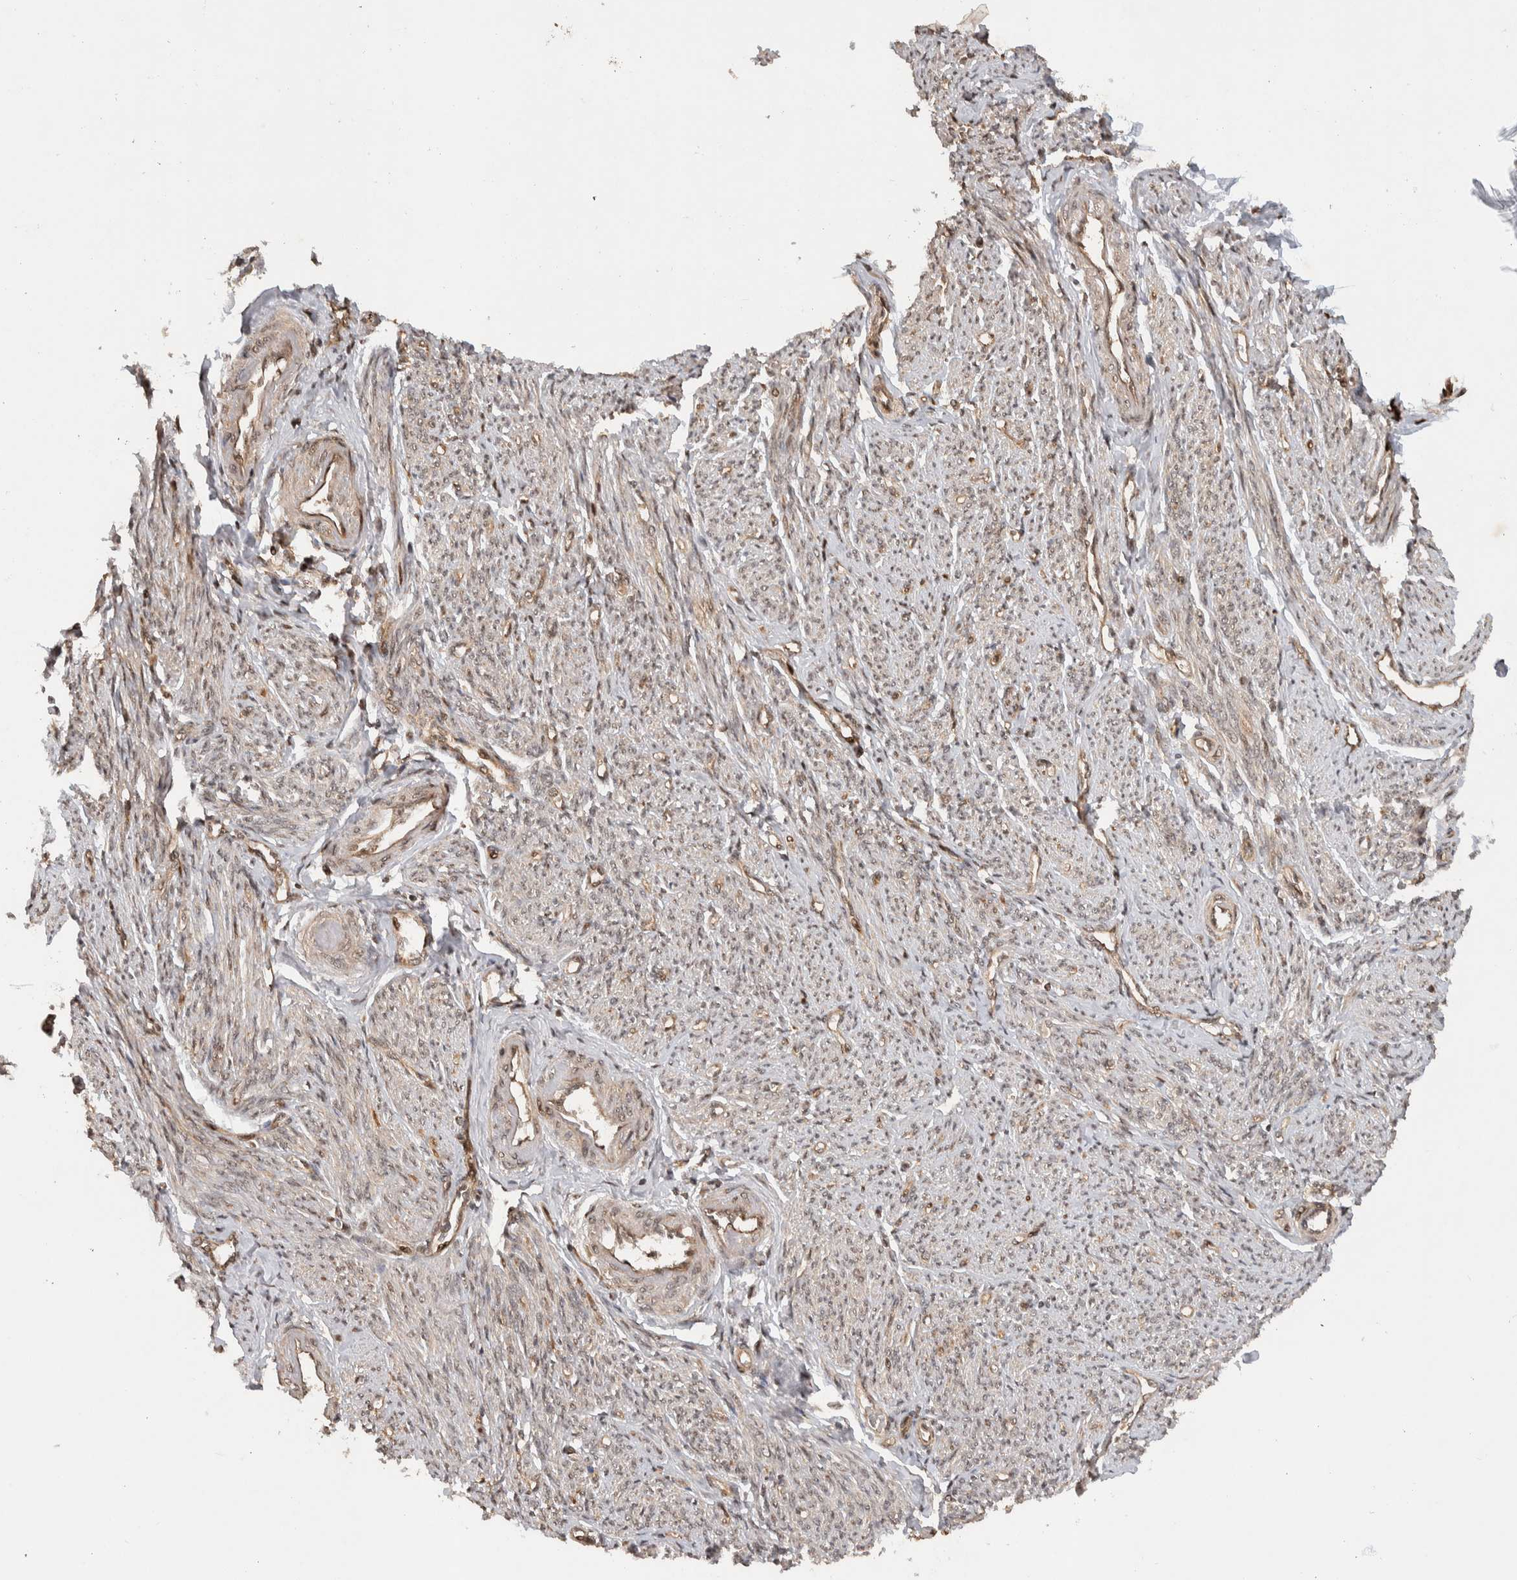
{"staining": {"intensity": "moderate", "quantity": "<25%", "location": "cytoplasmic/membranous,nuclear"}, "tissue": "smooth muscle", "cell_type": "Smooth muscle cells", "image_type": "normal", "snomed": [{"axis": "morphology", "description": "Normal tissue, NOS"}, {"axis": "topography", "description": "Smooth muscle"}], "caption": "Moderate cytoplasmic/membranous,nuclear expression is seen in approximately <25% of smooth muscle cells in unremarkable smooth muscle.", "gene": "TOR1B", "patient": {"sex": "female", "age": 65}}